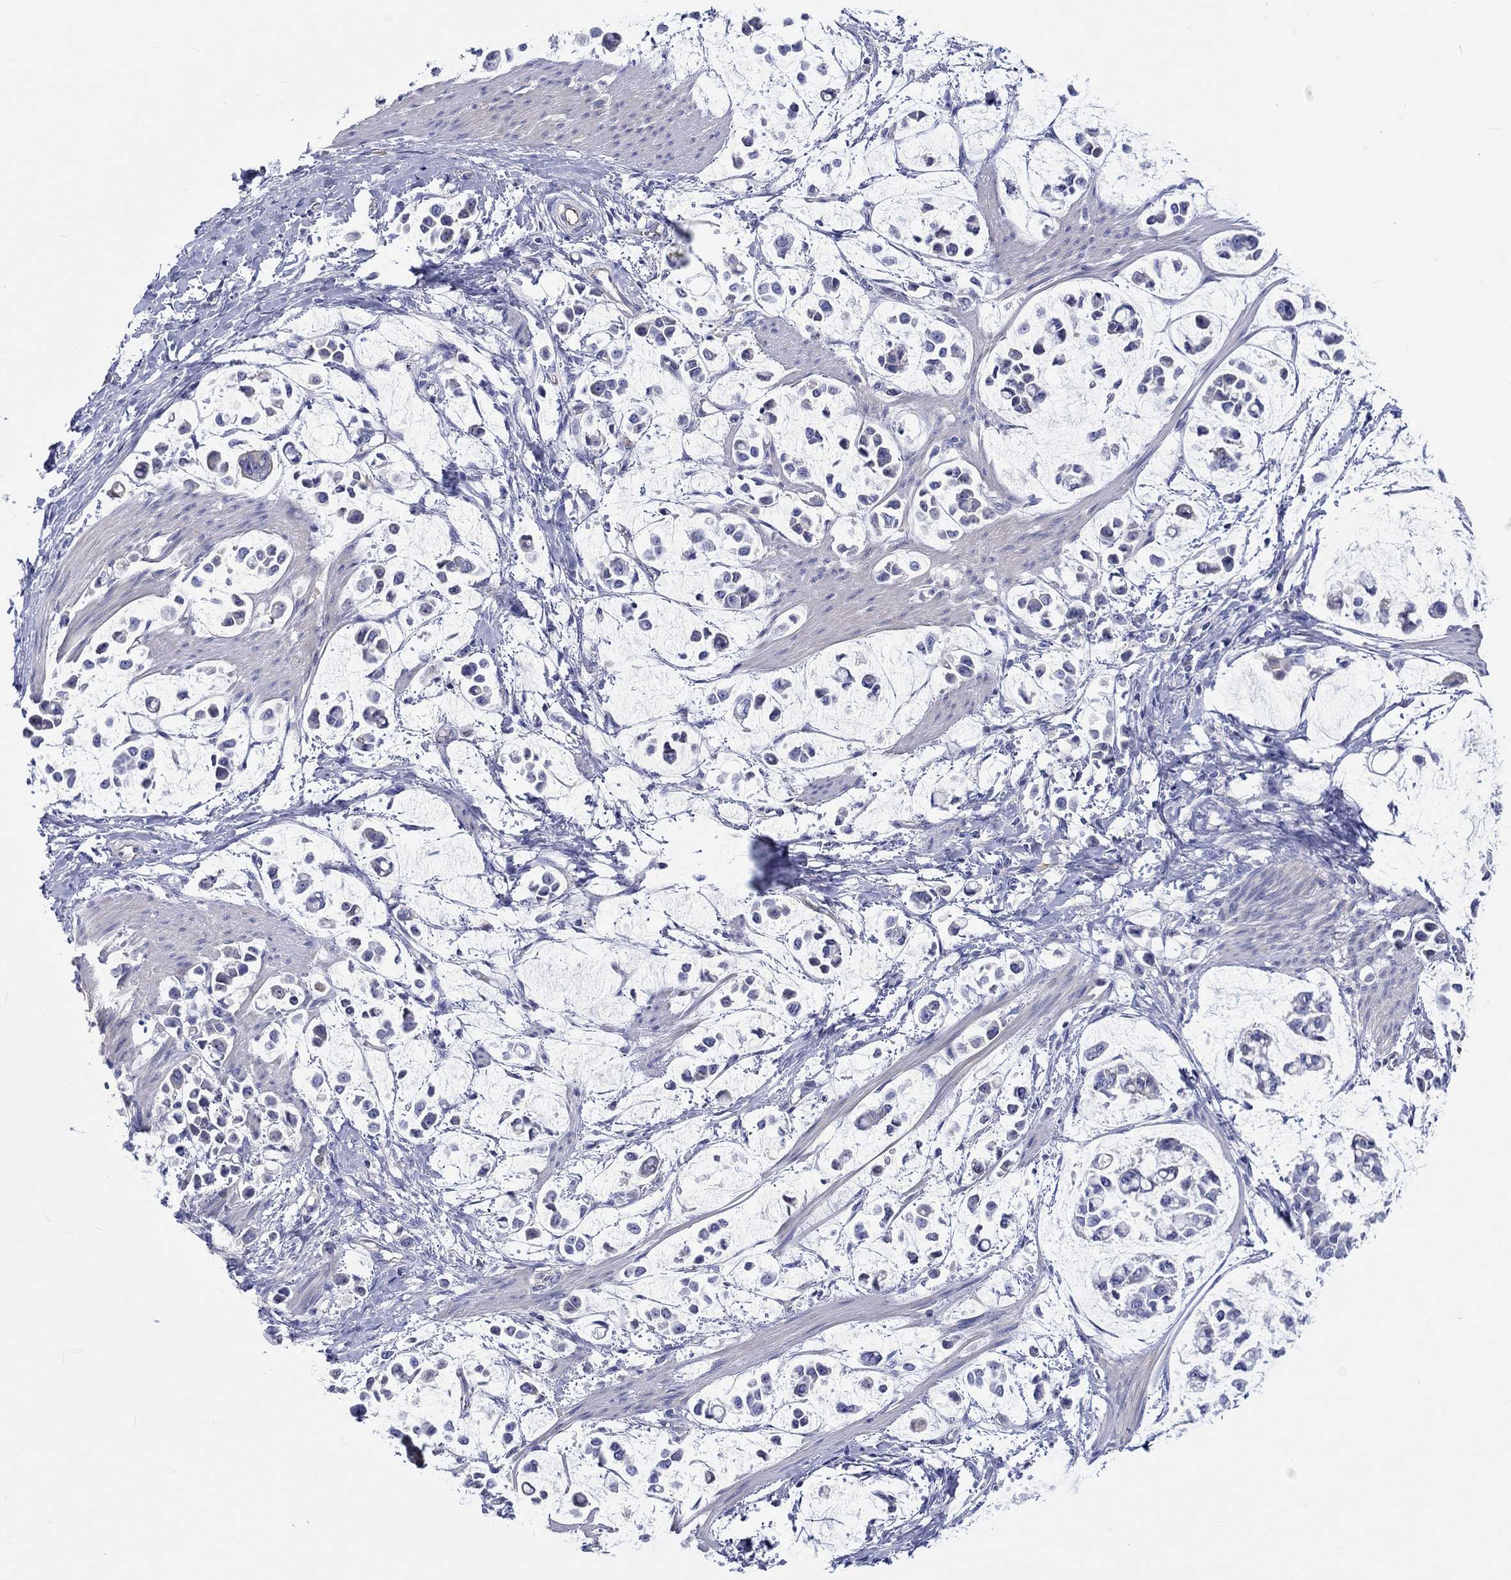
{"staining": {"intensity": "negative", "quantity": "none", "location": "none"}, "tissue": "stomach cancer", "cell_type": "Tumor cells", "image_type": "cancer", "snomed": [{"axis": "morphology", "description": "Adenocarcinoma, NOS"}, {"axis": "topography", "description": "Stomach"}], "caption": "DAB immunohistochemical staining of stomach cancer (adenocarcinoma) exhibits no significant positivity in tumor cells.", "gene": "CDY2B", "patient": {"sex": "male", "age": 82}}